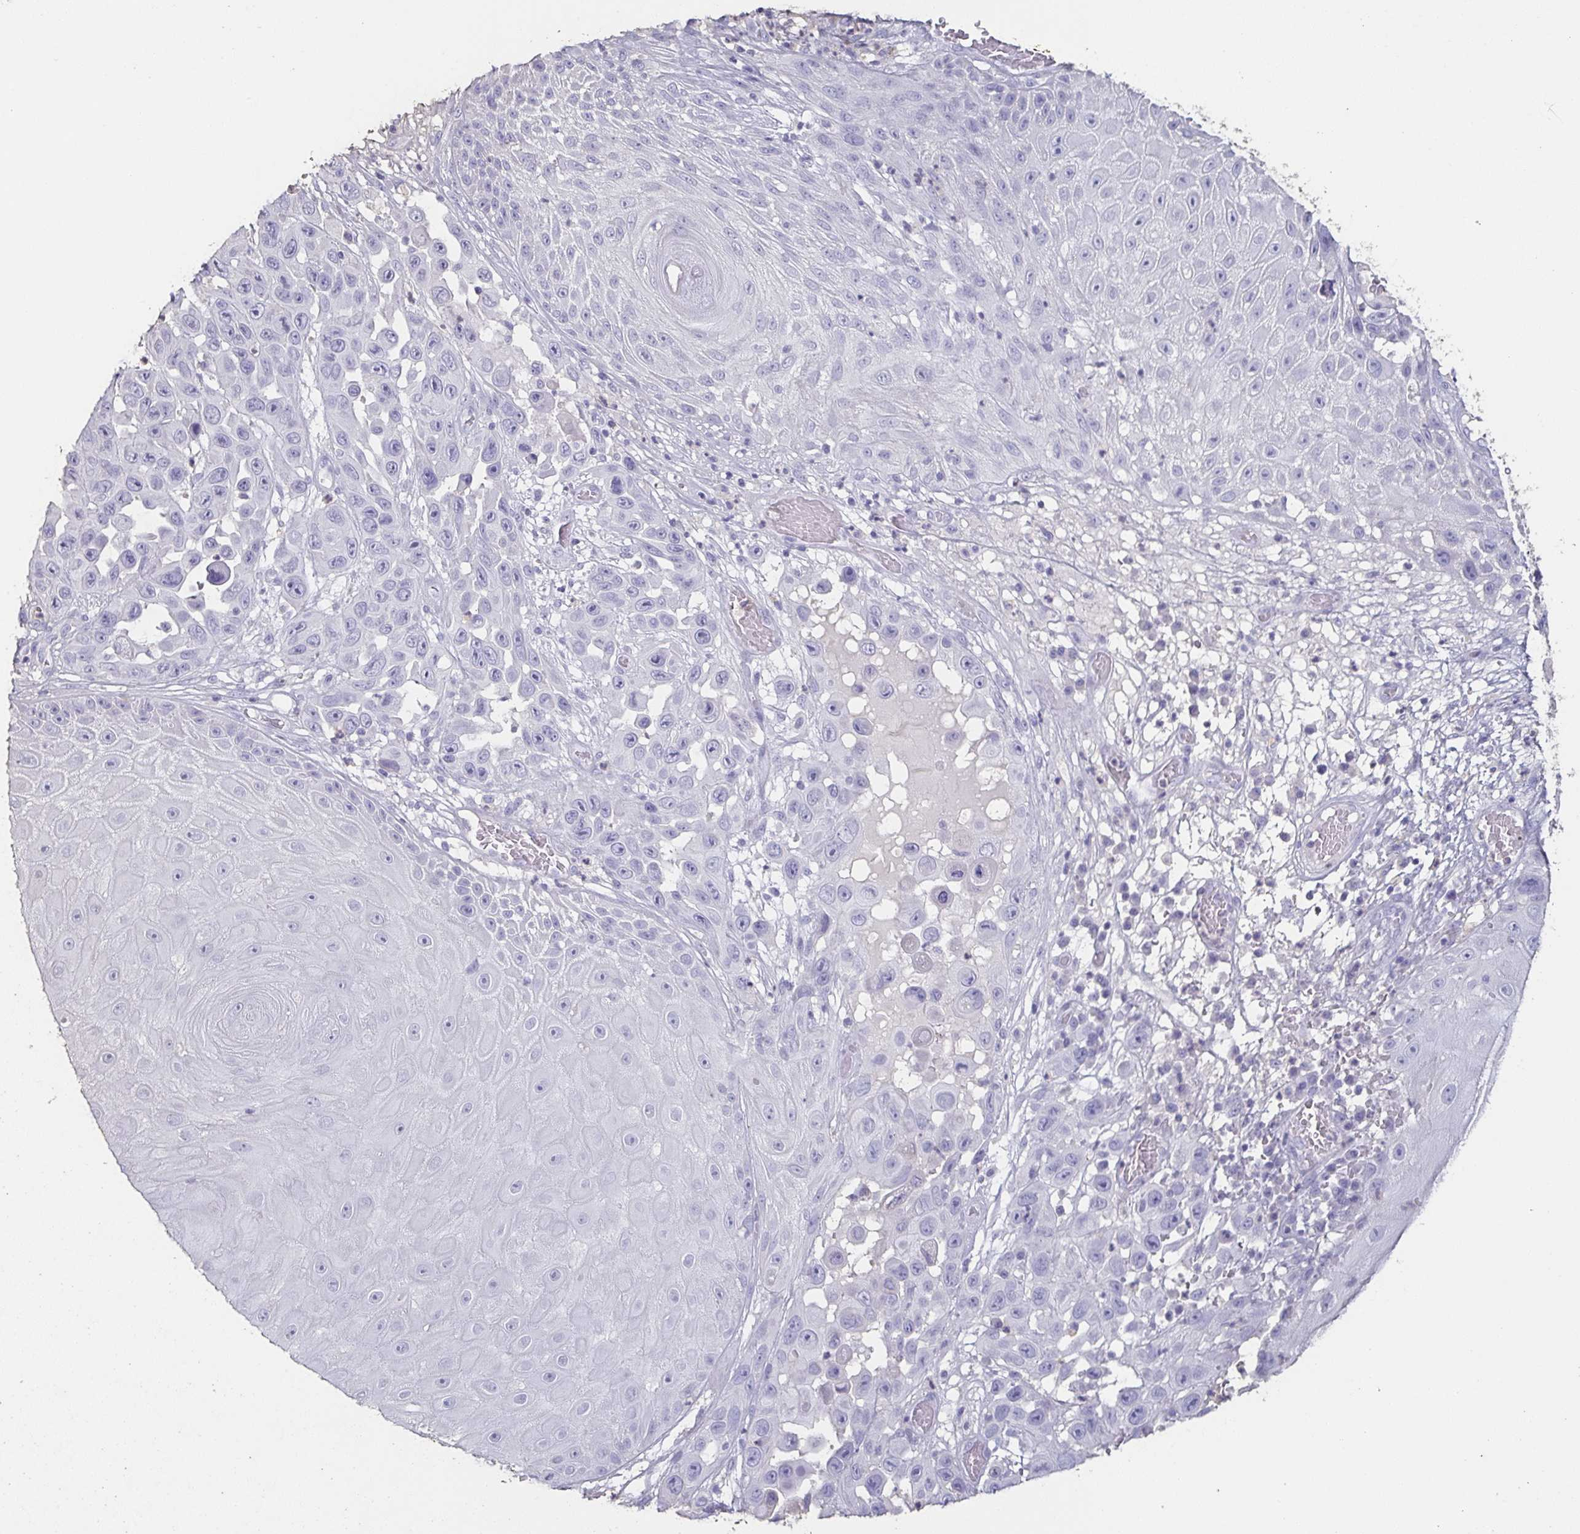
{"staining": {"intensity": "negative", "quantity": "none", "location": "none"}, "tissue": "skin cancer", "cell_type": "Tumor cells", "image_type": "cancer", "snomed": [{"axis": "morphology", "description": "Squamous cell carcinoma, NOS"}, {"axis": "topography", "description": "Skin"}], "caption": "Immunohistochemistry of human skin squamous cell carcinoma displays no expression in tumor cells. The staining was performed using DAB (3,3'-diaminobenzidine) to visualize the protein expression in brown, while the nuclei were stained in blue with hematoxylin (Magnification: 20x).", "gene": "BPIFA2", "patient": {"sex": "male", "age": 81}}